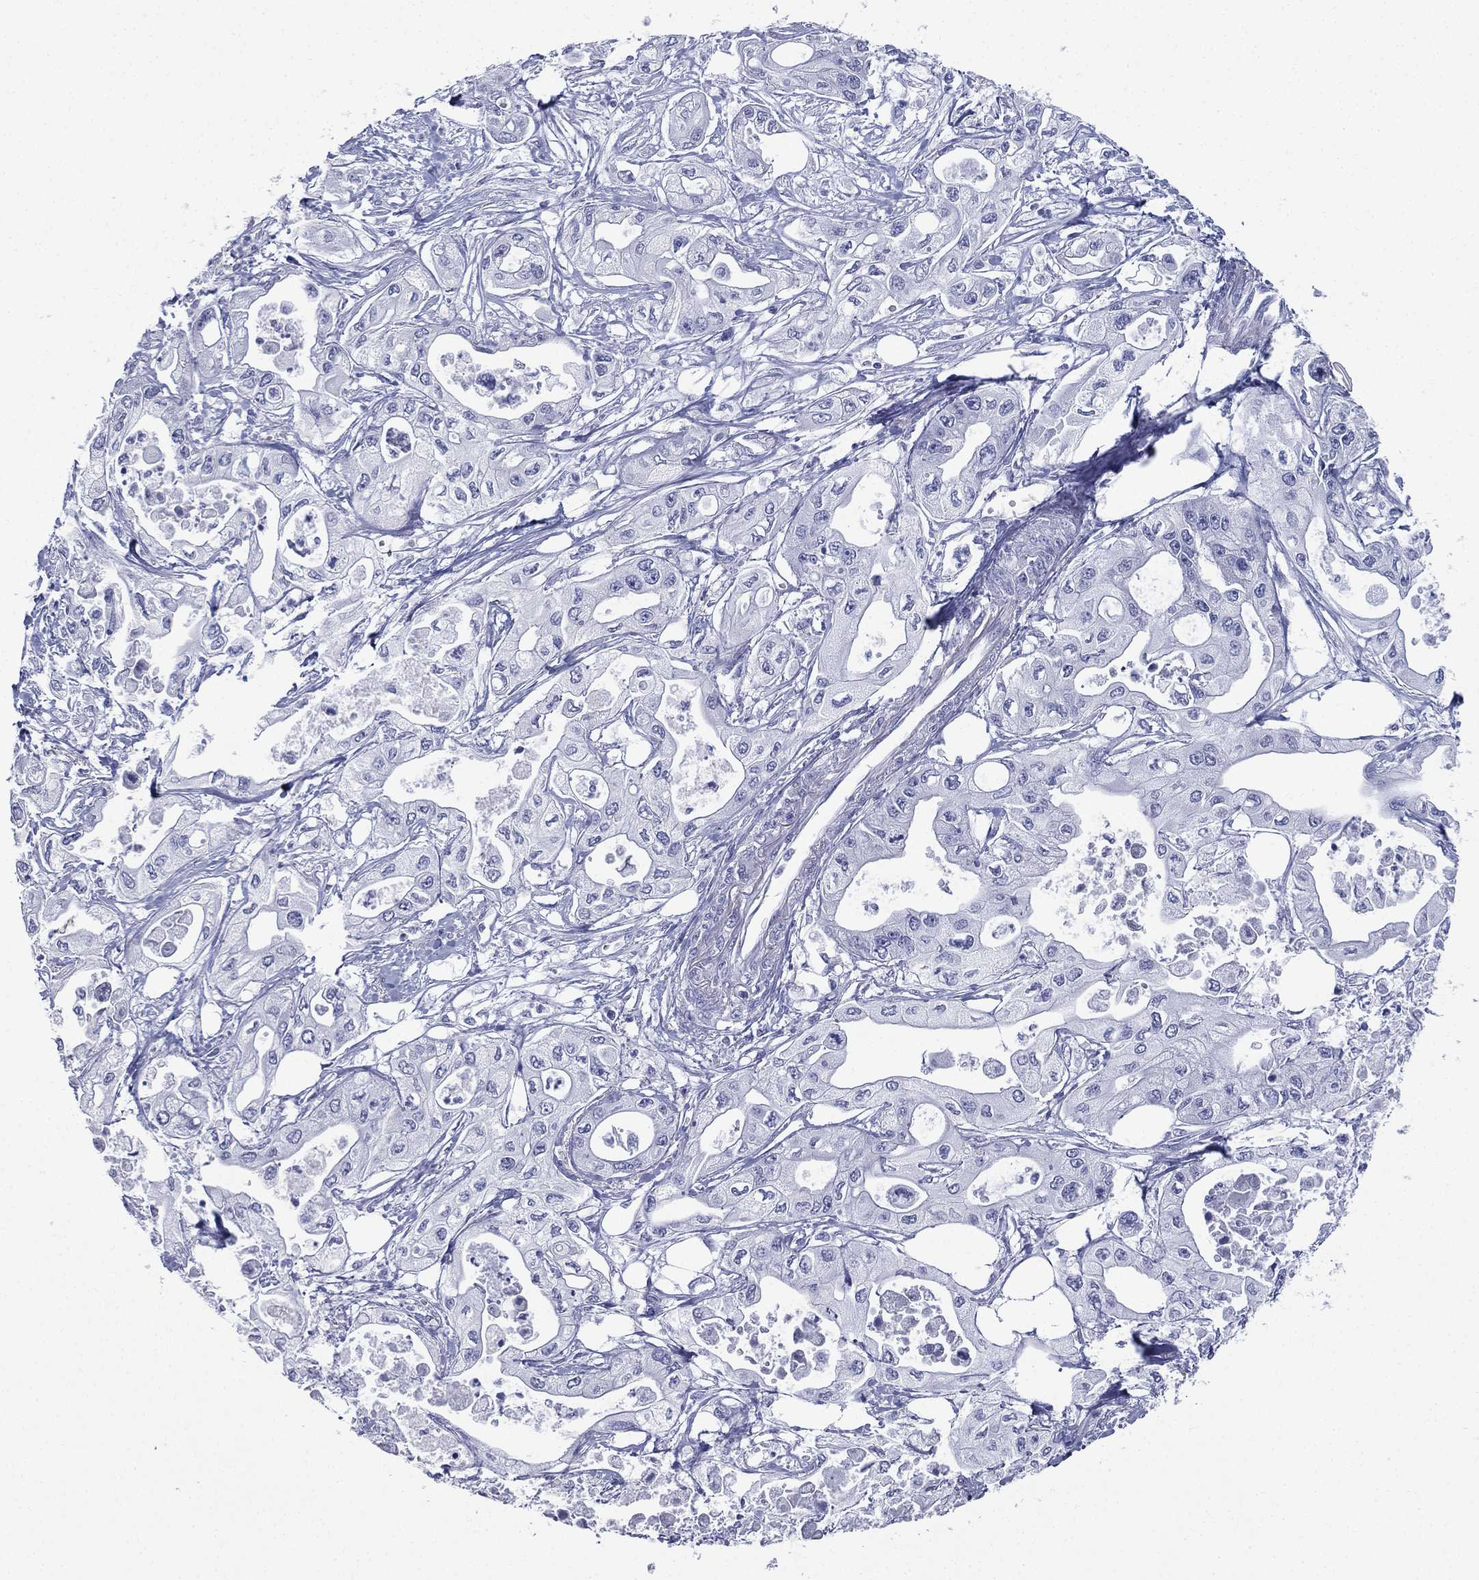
{"staining": {"intensity": "negative", "quantity": "none", "location": "none"}, "tissue": "pancreatic cancer", "cell_type": "Tumor cells", "image_type": "cancer", "snomed": [{"axis": "morphology", "description": "Adenocarcinoma, NOS"}, {"axis": "topography", "description": "Pancreas"}], "caption": "Immunohistochemistry (IHC) of pancreatic cancer (adenocarcinoma) shows no staining in tumor cells. (DAB (3,3'-diaminobenzidine) immunohistochemistry (IHC) visualized using brightfield microscopy, high magnification).", "gene": "FCER2", "patient": {"sex": "male", "age": 70}}